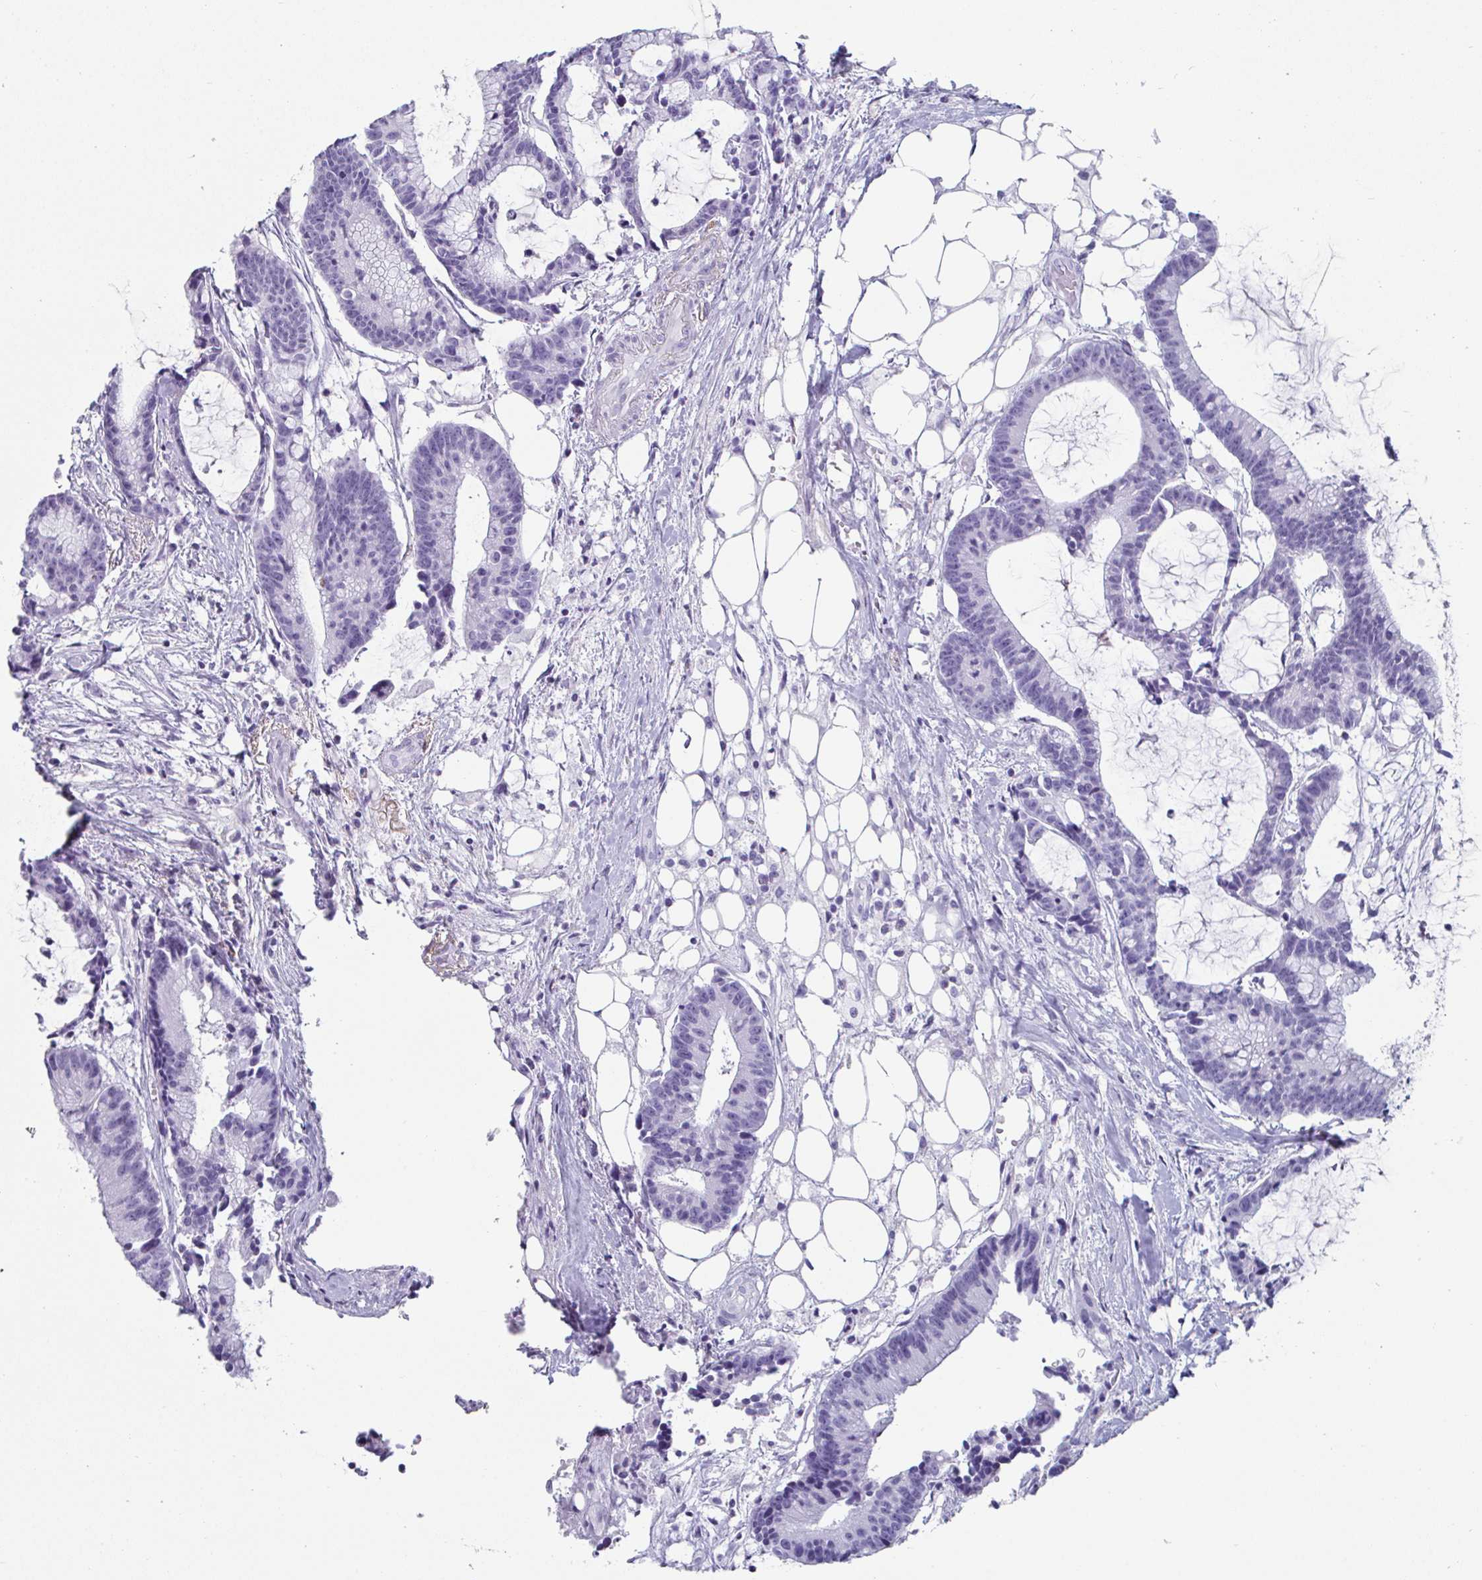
{"staining": {"intensity": "negative", "quantity": "none", "location": "none"}, "tissue": "colorectal cancer", "cell_type": "Tumor cells", "image_type": "cancer", "snomed": [{"axis": "morphology", "description": "Adenocarcinoma, NOS"}, {"axis": "topography", "description": "Colon"}], "caption": "Human adenocarcinoma (colorectal) stained for a protein using immunohistochemistry (IHC) reveals no positivity in tumor cells.", "gene": "CREG2", "patient": {"sex": "female", "age": 78}}